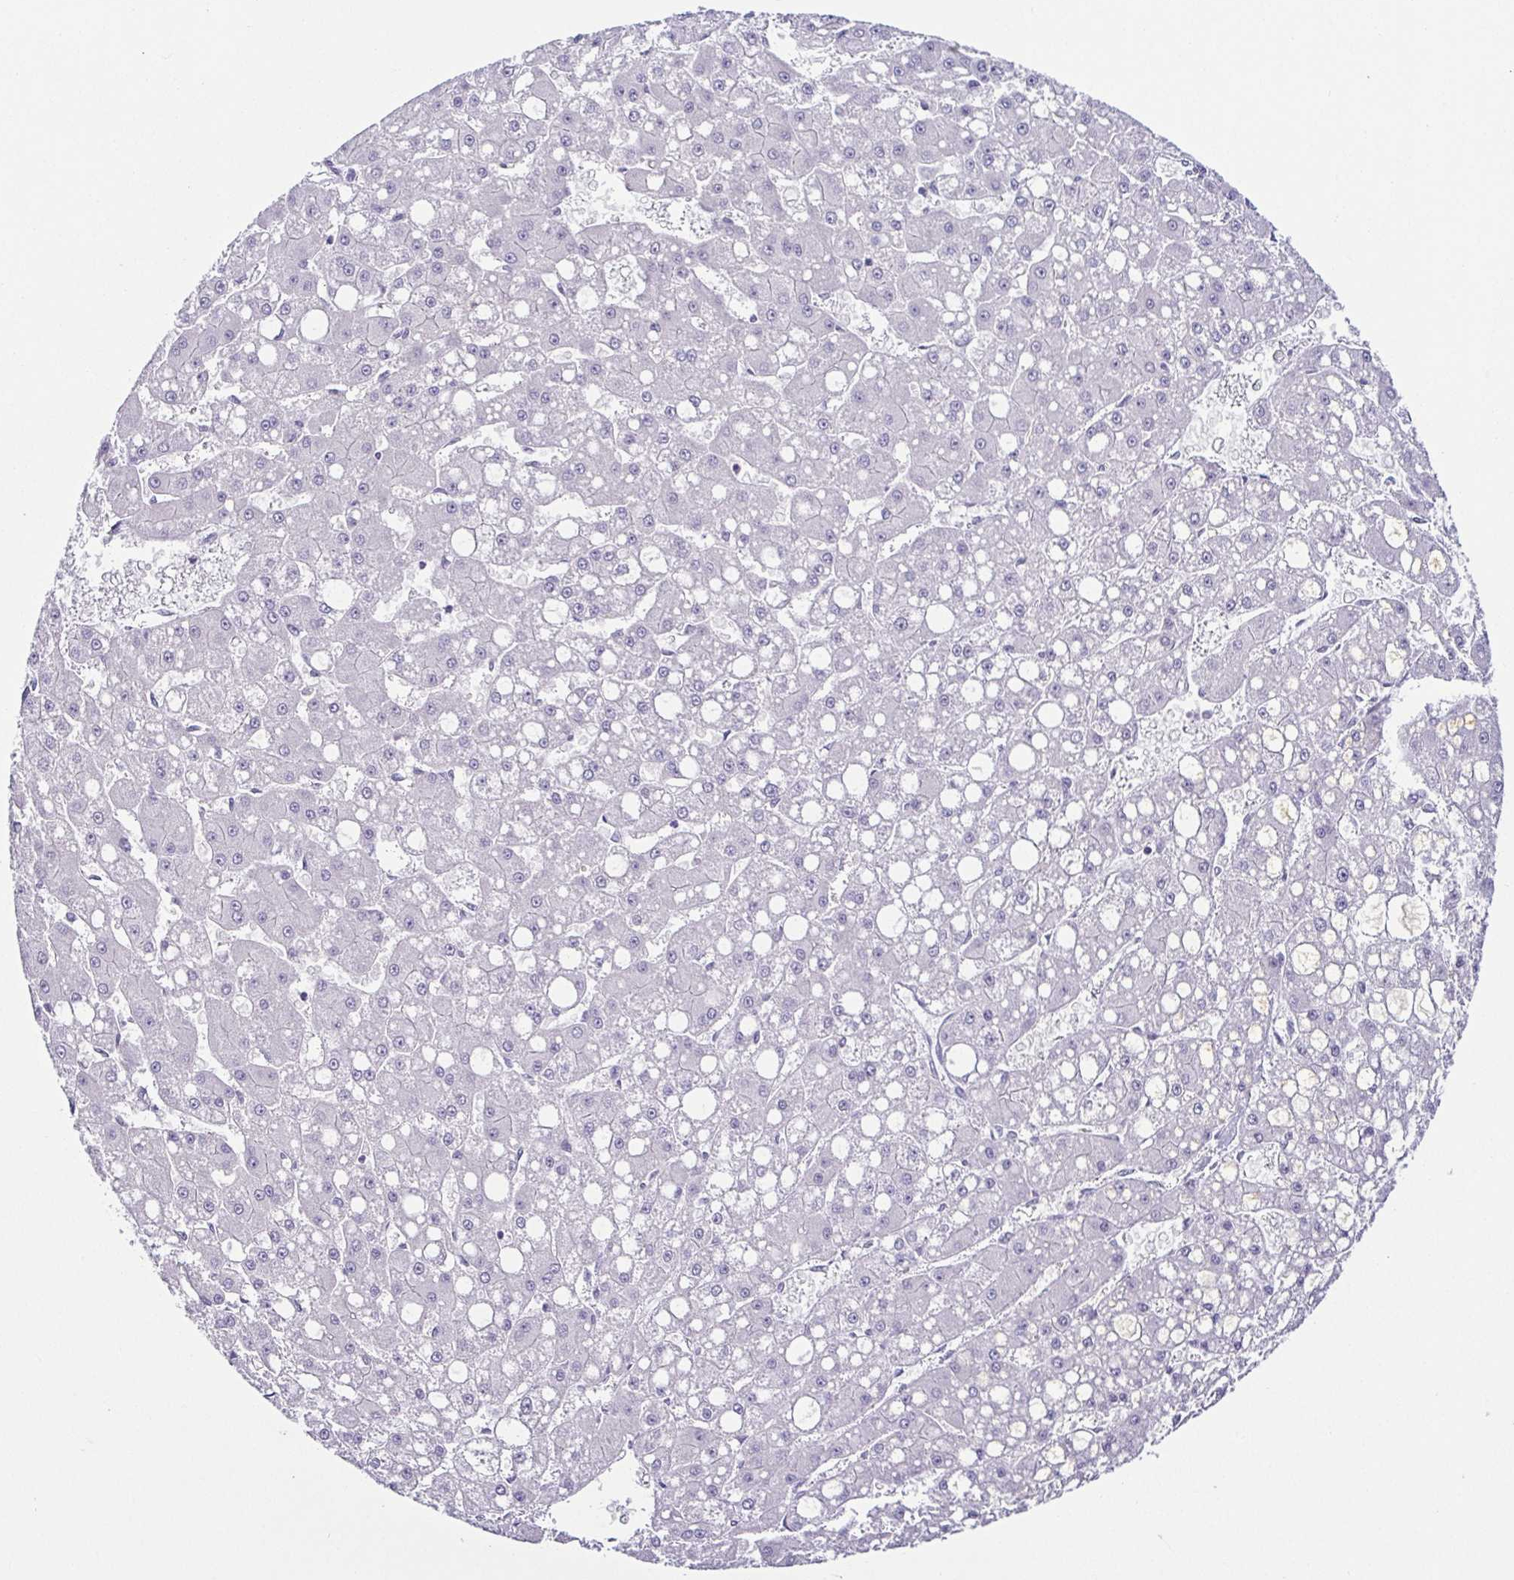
{"staining": {"intensity": "negative", "quantity": "none", "location": "none"}, "tissue": "liver cancer", "cell_type": "Tumor cells", "image_type": "cancer", "snomed": [{"axis": "morphology", "description": "Carcinoma, Hepatocellular, NOS"}, {"axis": "topography", "description": "Liver"}], "caption": "DAB immunohistochemical staining of human hepatocellular carcinoma (liver) reveals no significant positivity in tumor cells. The staining is performed using DAB (3,3'-diaminobenzidine) brown chromogen with nuclei counter-stained in using hematoxylin.", "gene": "TCF3", "patient": {"sex": "male", "age": 67}}